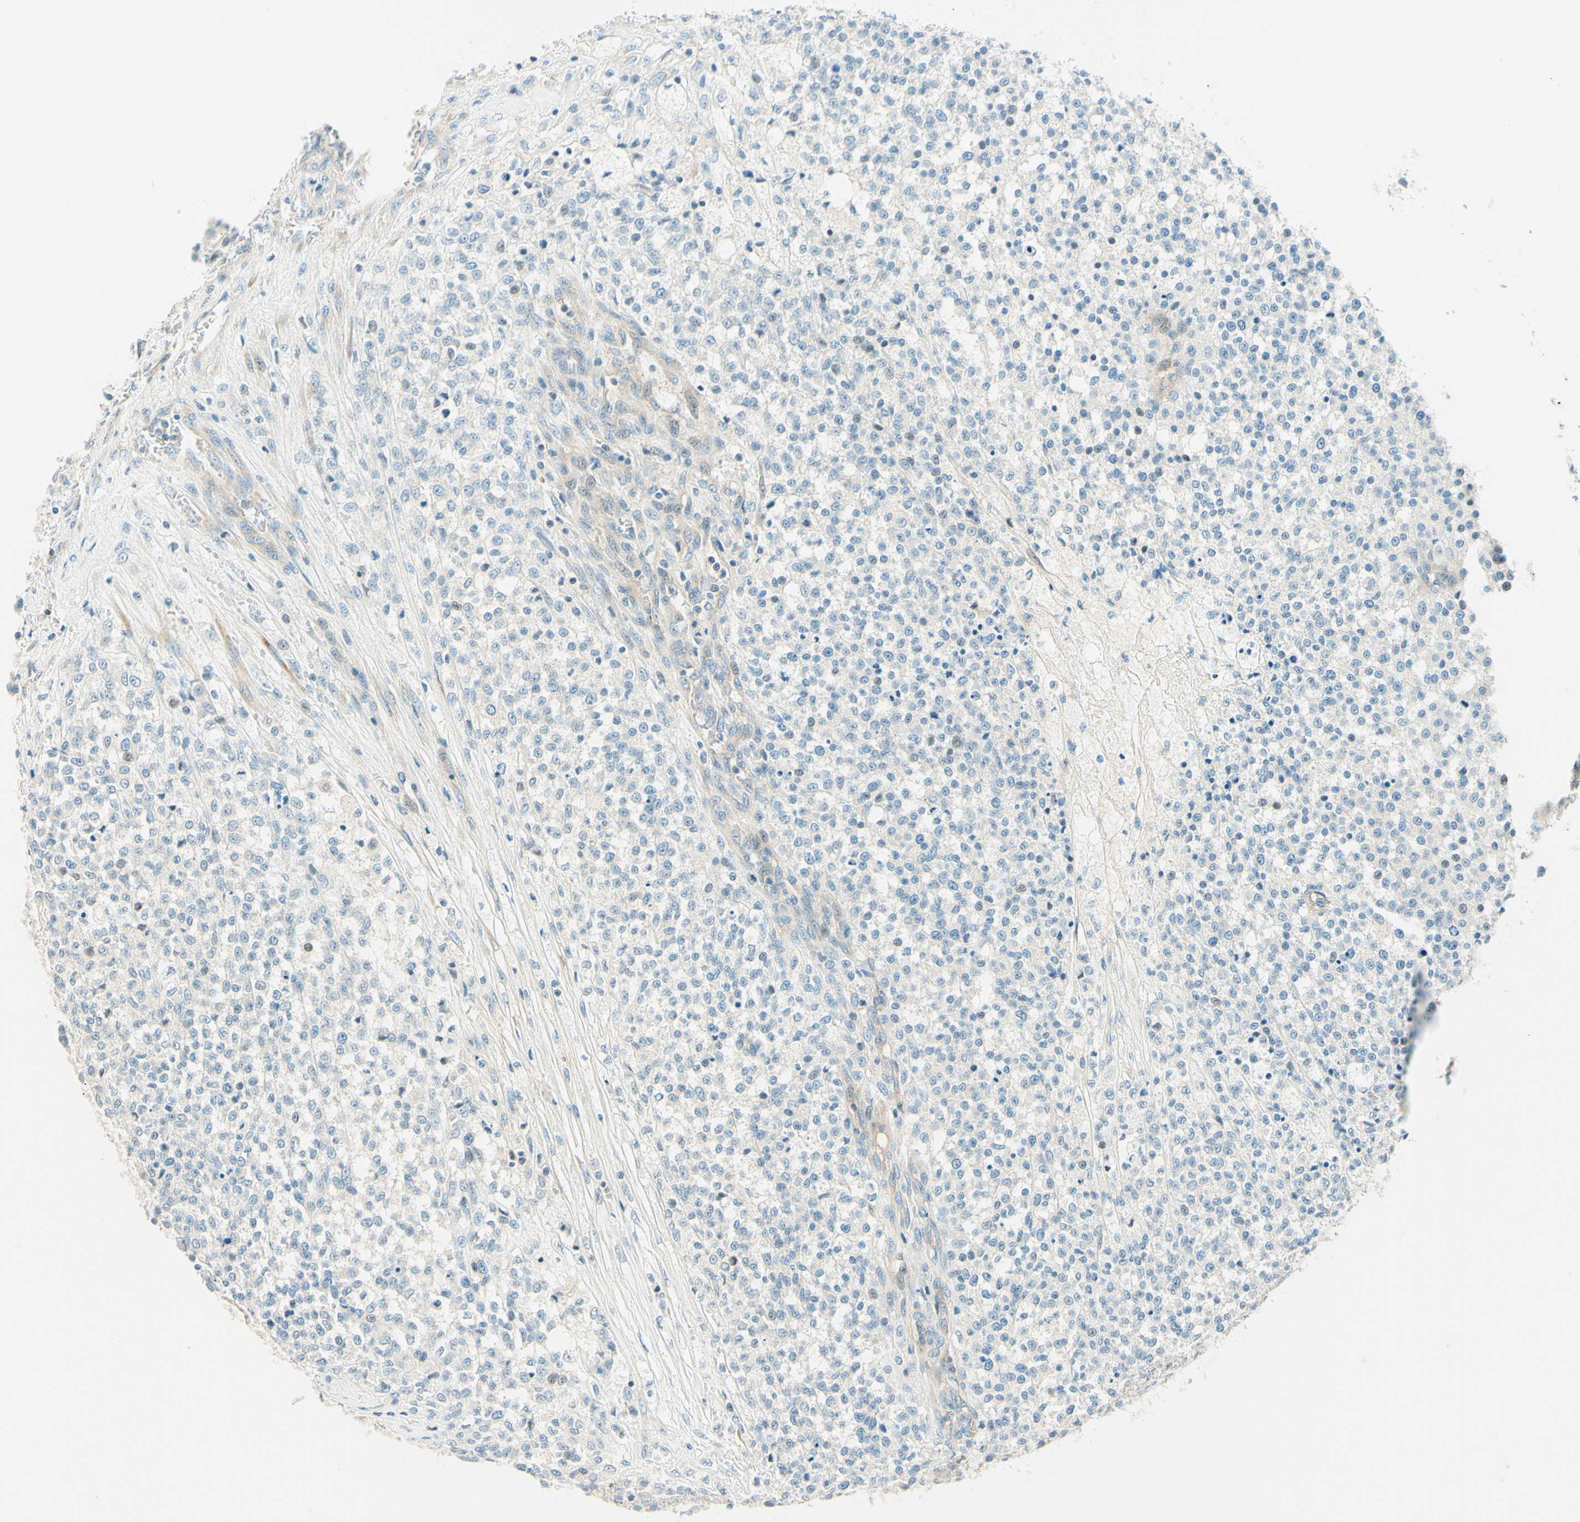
{"staining": {"intensity": "negative", "quantity": "none", "location": "none"}, "tissue": "testis cancer", "cell_type": "Tumor cells", "image_type": "cancer", "snomed": [{"axis": "morphology", "description": "Seminoma, NOS"}, {"axis": "topography", "description": "Testis"}], "caption": "This is an IHC photomicrograph of human testis seminoma. There is no positivity in tumor cells.", "gene": "TAOK2", "patient": {"sex": "male", "age": 59}}